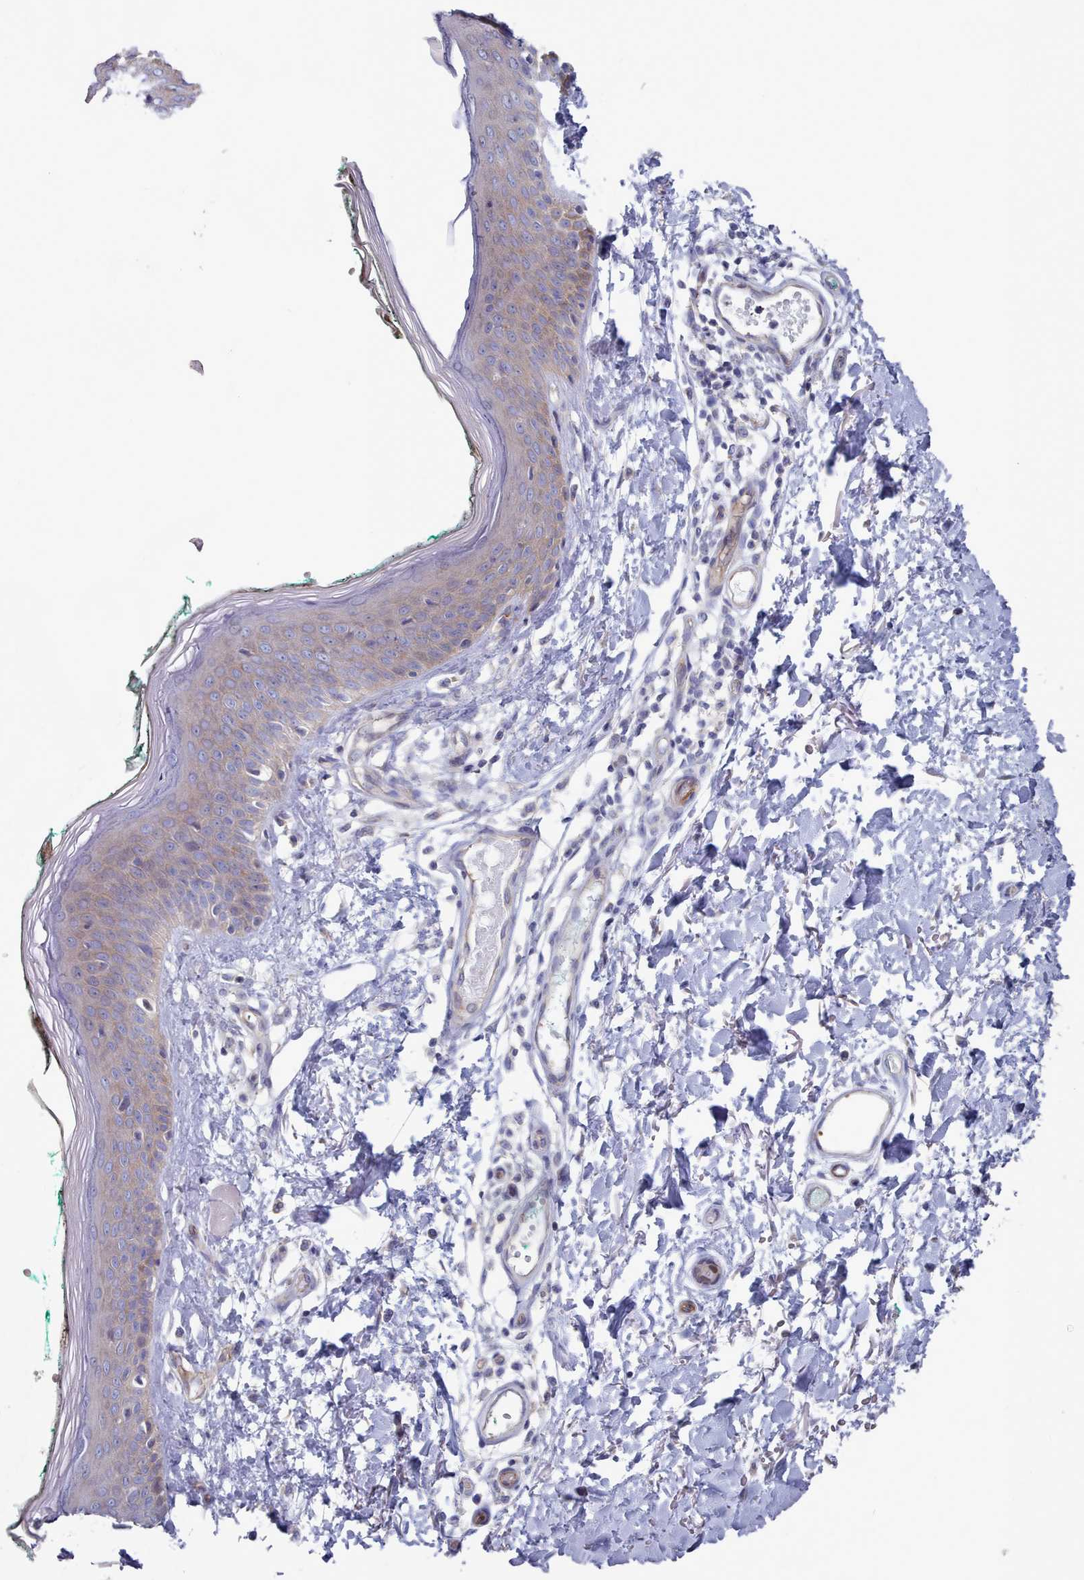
{"staining": {"intensity": "negative", "quantity": "none", "location": "none"}, "tissue": "skin", "cell_type": "Fibroblasts", "image_type": "normal", "snomed": [{"axis": "morphology", "description": "Normal tissue, NOS"}, {"axis": "morphology", "description": "Malignant melanoma, NOS"}, {"axis": "topography", "description": "Skin"}], "caption": "DAB (3,3'-diaminobenzidine) immunohistochemical staining of normal human skin exhibits no significant staining in fibroblasts. The staining was performed using DAB to visualize the protein expression in brown, while the nuclei were stained in blue with hematoxylin (Magnification: 20x).", "gene": "G6PC1", "patient": {"sex": "male", "age": 62}}